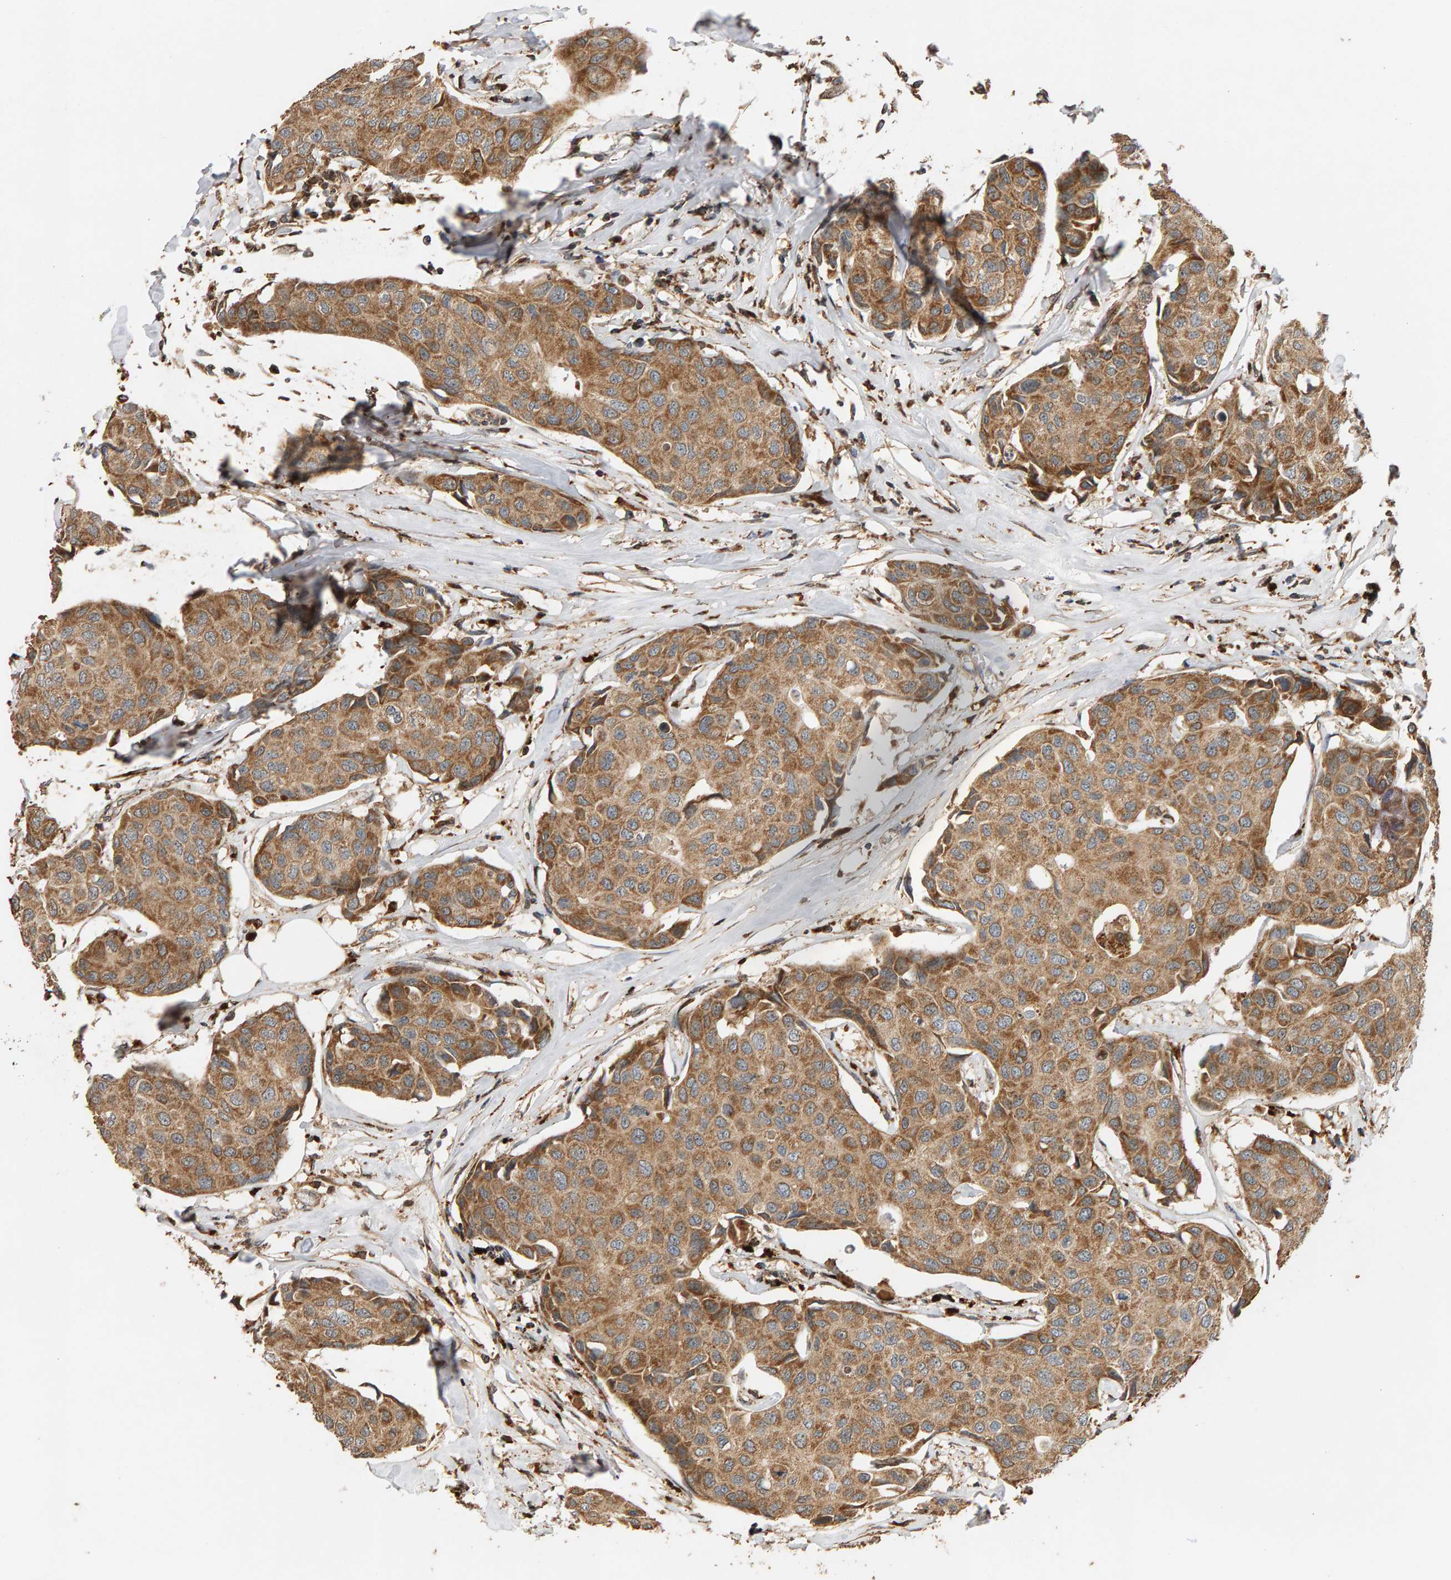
{"staining": {"intensity": "moderate", "quantity": ">75%", "location": "cytoplasmic/membranous"}, "tissue": "breast cancer", "cell_type": "Tumor cells", "image_type": "cancer", "snomed": [{"axis": "morphology", "description": "Duct carcinoma"}, {"axis": "topography", "description": "Breast"}], "caption": "Breast infiltrating ductal carcinoma tissue displays moderate cytoplasmic/membranous expression in approximately >75% of tumor cells", "gene": "GSTK1", "patient": {"sex": "female", "age": 80}}